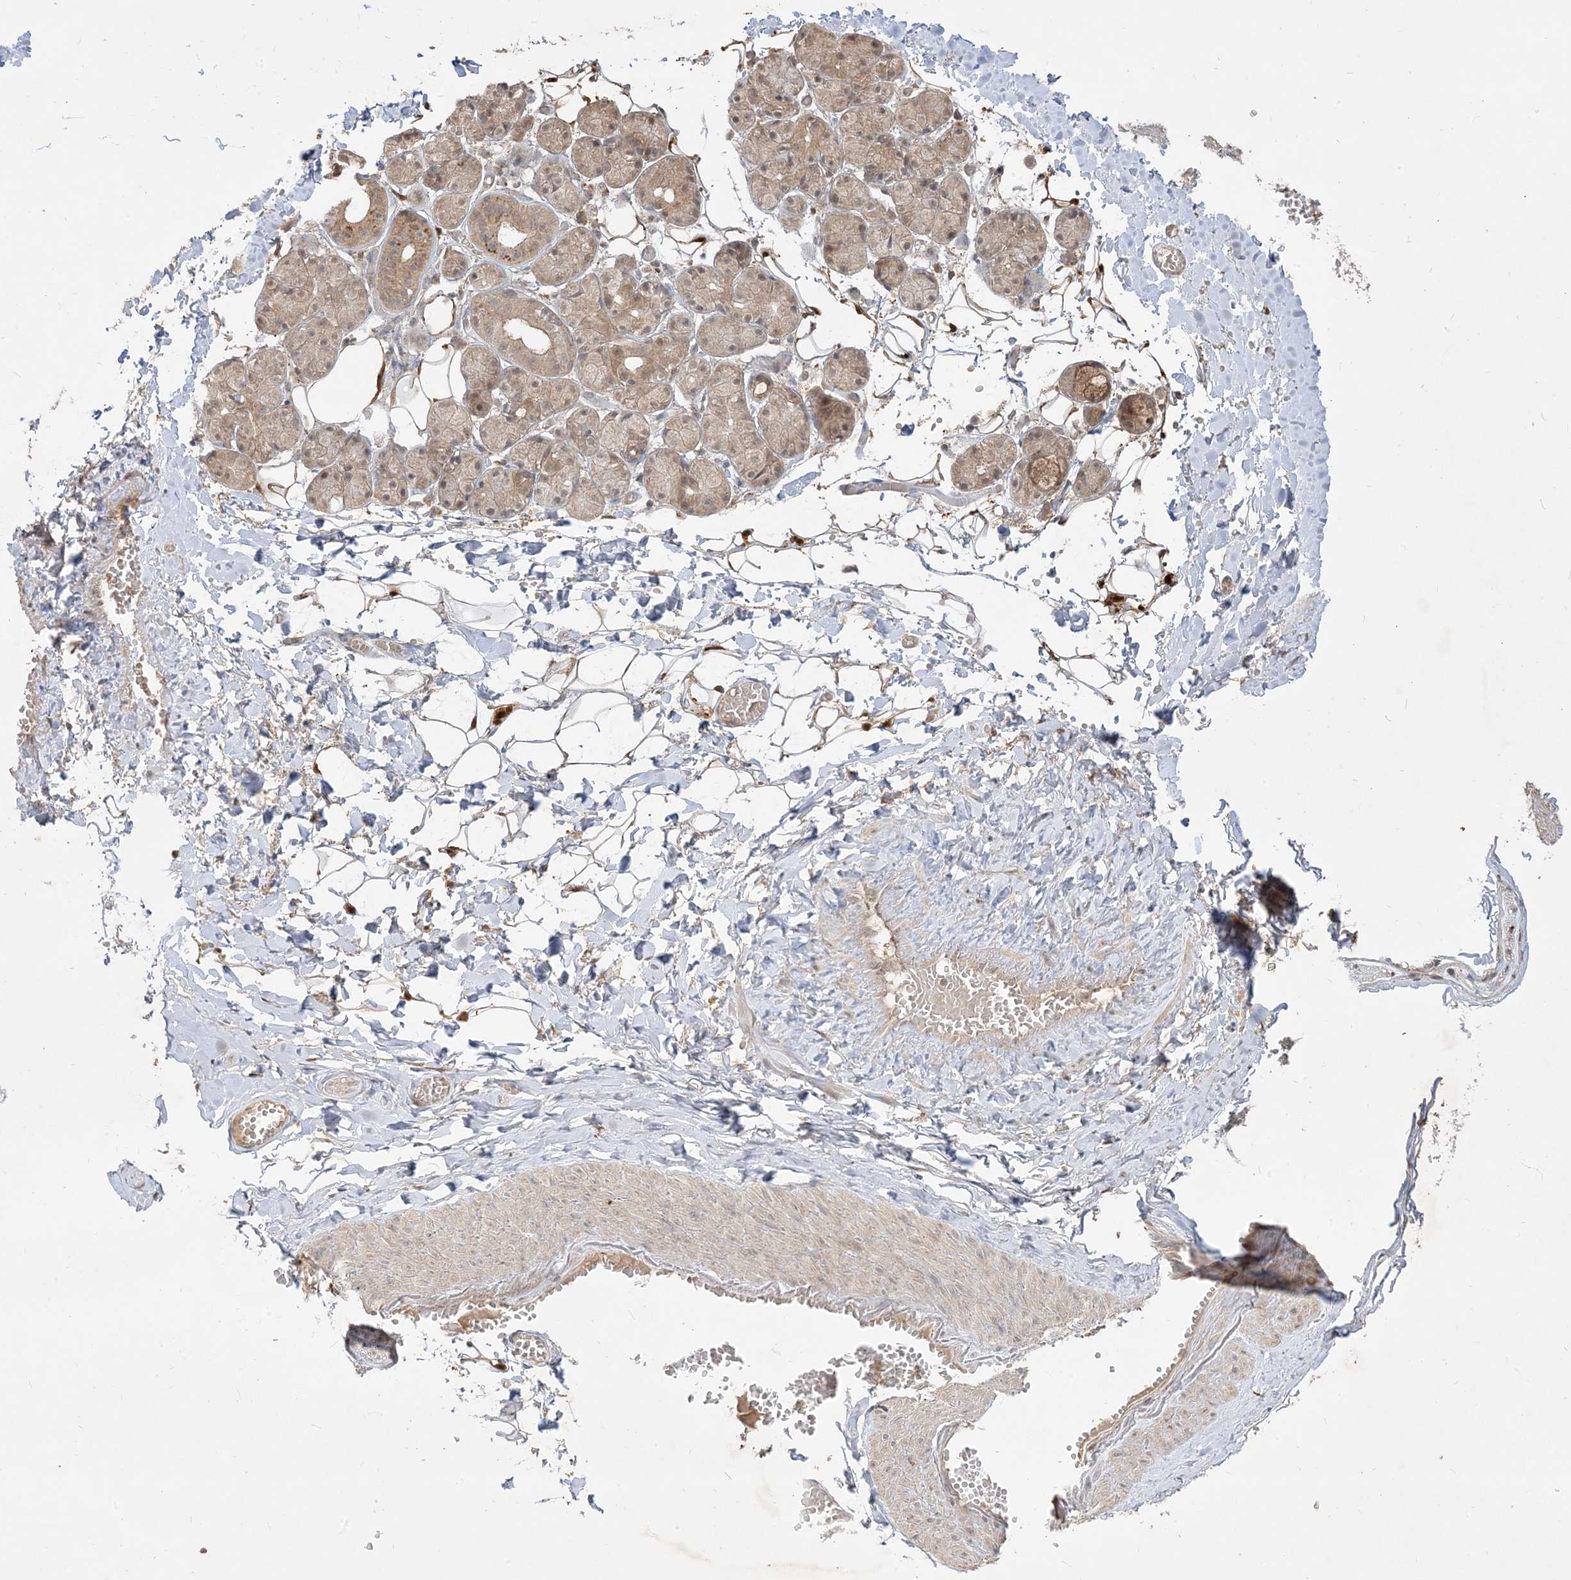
{"staining": {"intensity": "weak", "quantity": "25%-75%", "location": "cytoplasmic/membranous"}, "tissue": "salivary gland", "cell_type": "Glandular cells", "image_type": "normal", "snomed": [{"axis": "morphology", "description": "Normal tissue, NOS"}, {"axis": "topography", "description": "Salivary gland"}], "caption": "The immunohistochemical stain highlights weak cytoplasmic/membranous staining in glandular cells of normal salivary gland.", "gene": "TBCC", "patient": {"sex": "male", "age": 63}}